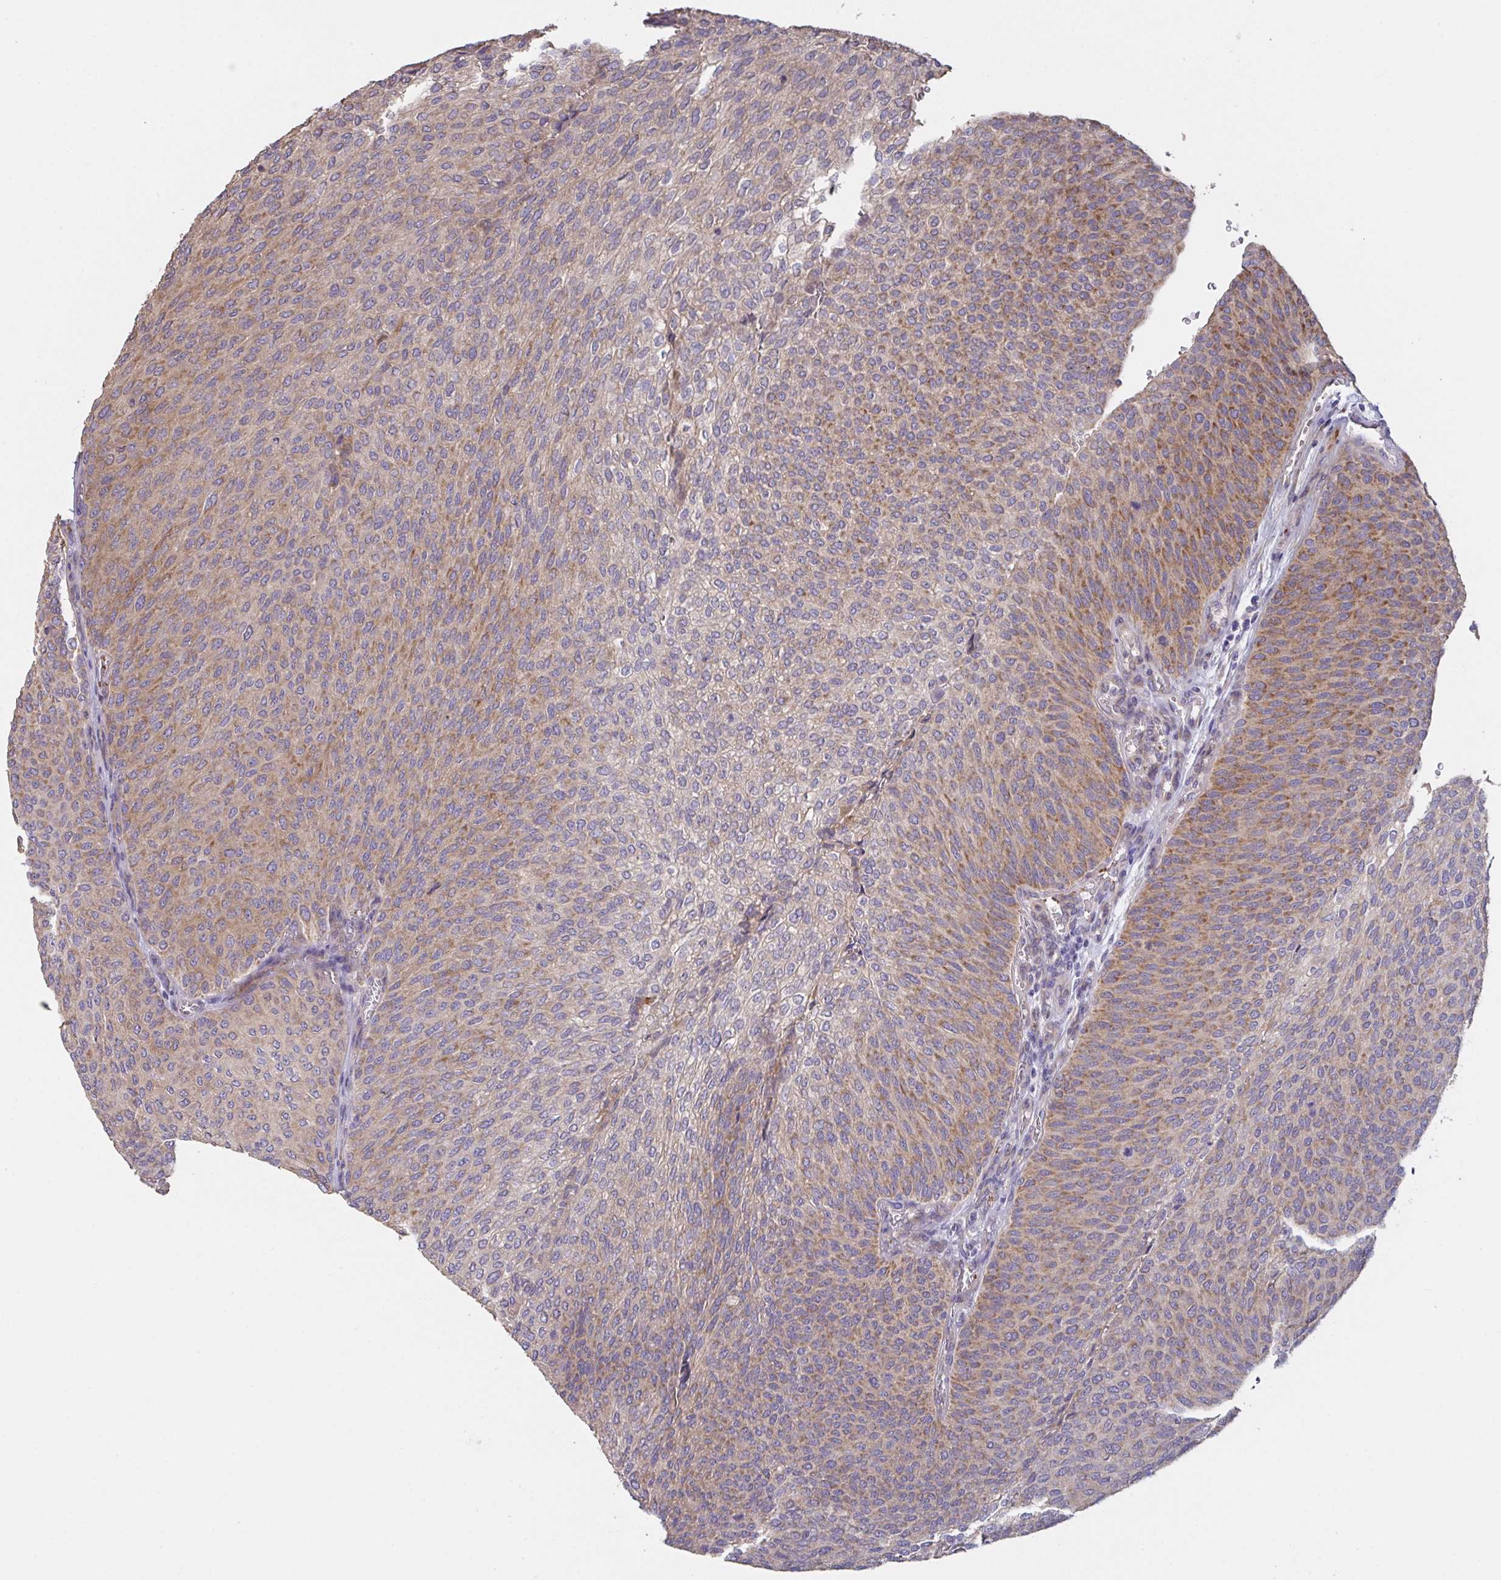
{"staining": {"intensity": "moderate", "quantity": "25%-75%", "location": "cytoplasmic/membranous"}, "tissue": "urothelial cancer", "cell_type": "Tumor cells", "image_type": "cancer", "snomed": [{"axis": "morphology", "description": "Urothelial carcinoma, High grade"}, {"axis": "topography", "description": "Urinary bladder"}], "caption": "An image showing moderate cytoplasmic/membranous expression in approximately 25%-75% of tumor cells in urothelial carcinoma (high-grade), as visualized by brown immunohistochemical staining.", "gene": "MRPS2", "patient": {"sex": "female", "age": 79}}